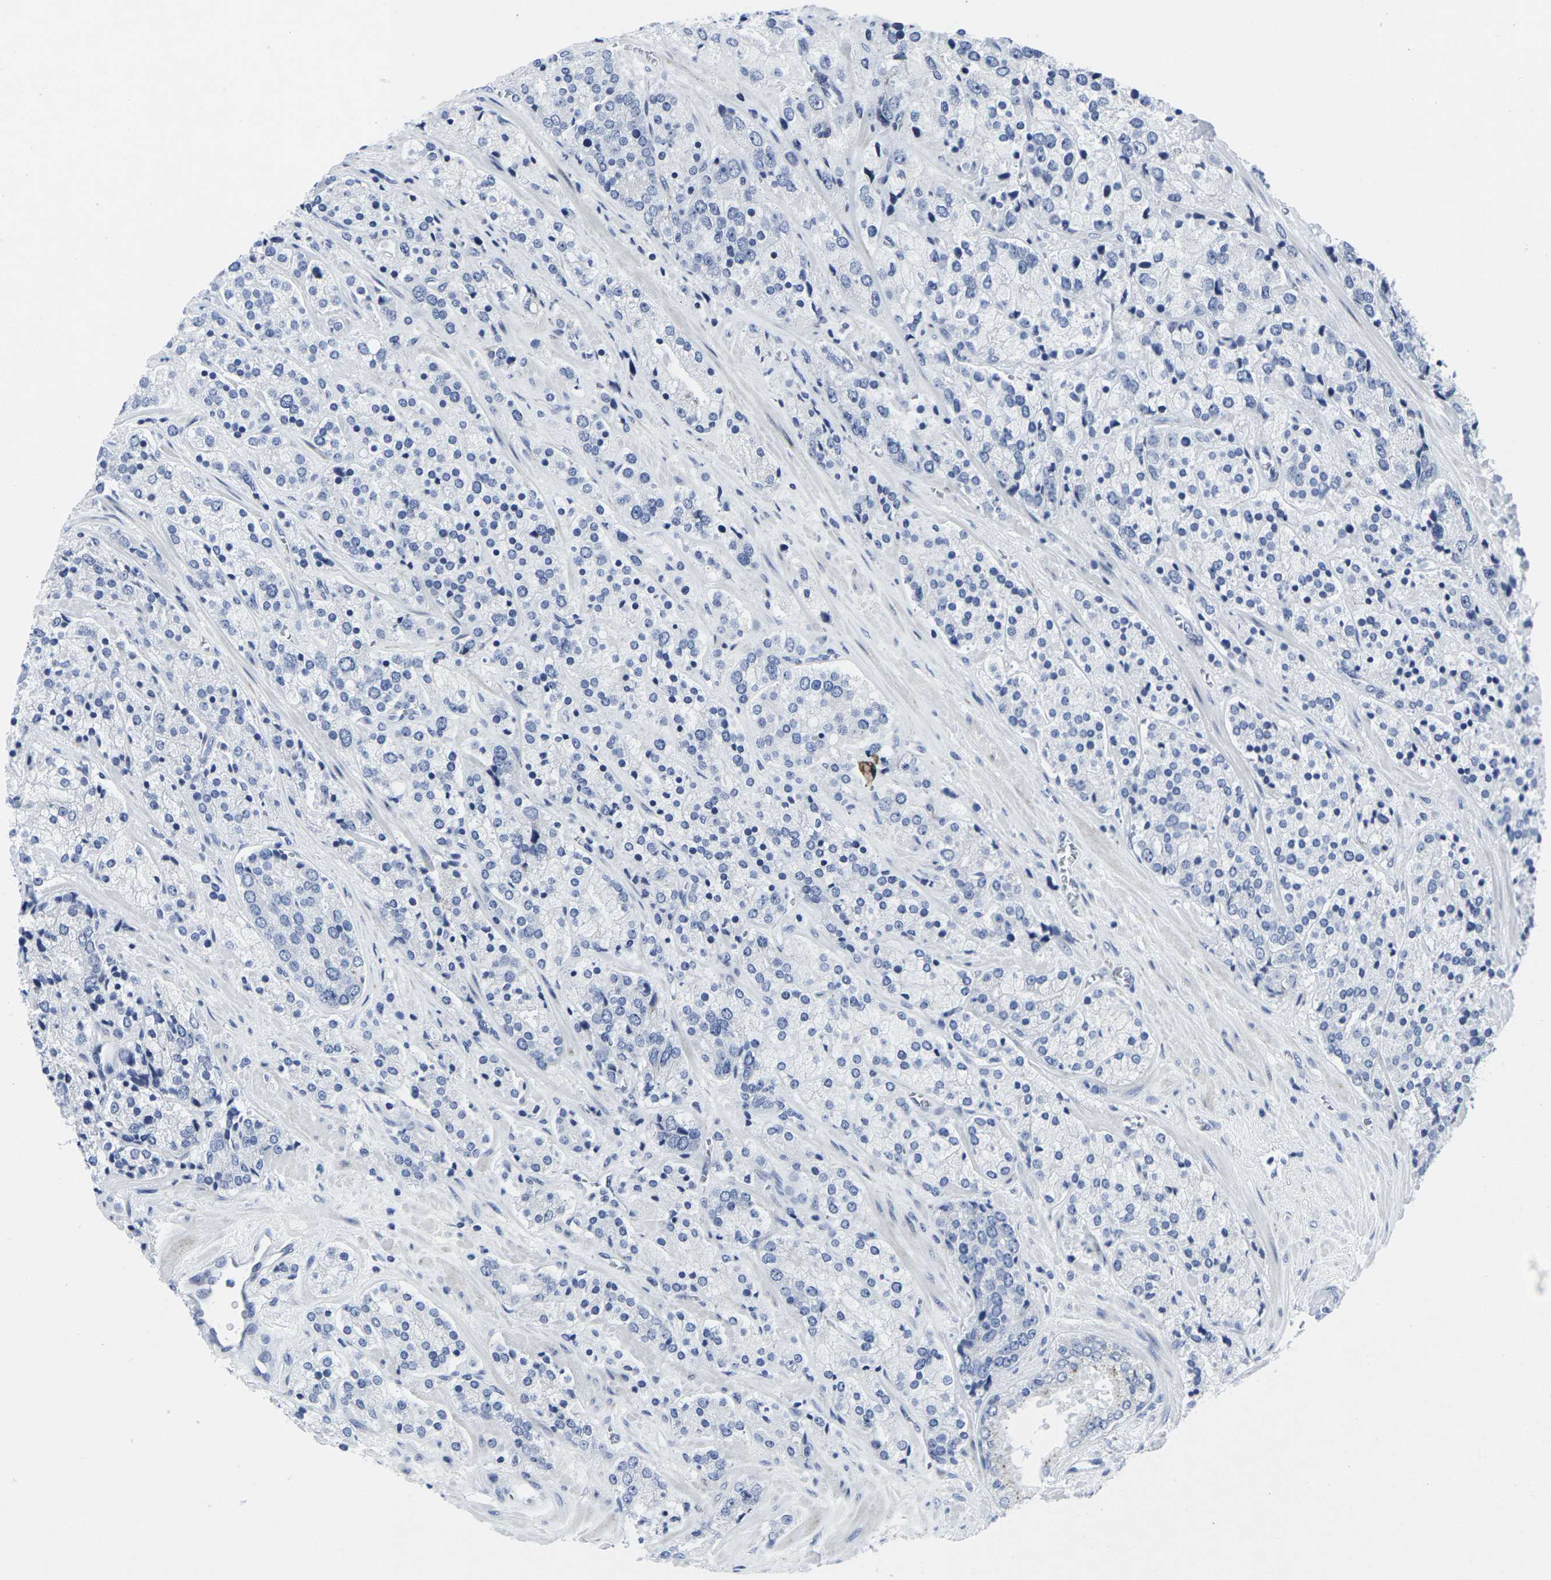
{"staining": {"intensity": "negative", "quantity": "none", "location": "none"}, "tissue": "prostate cancer", "cell_type": "Tumor cells", "image_type": "cancer", "snomed": [{"axis": "morphology", "description": "Adenocarcinoma, High grade"}, {"axis": "topography", "description": "Prostate"}], "caption": "Photomicrograph shows no significant protein staining in tumor cells of prostate high-grade adenocarcinoma.", "gene": "RPN1", "patient": {"sex": "male", "age": 71}}